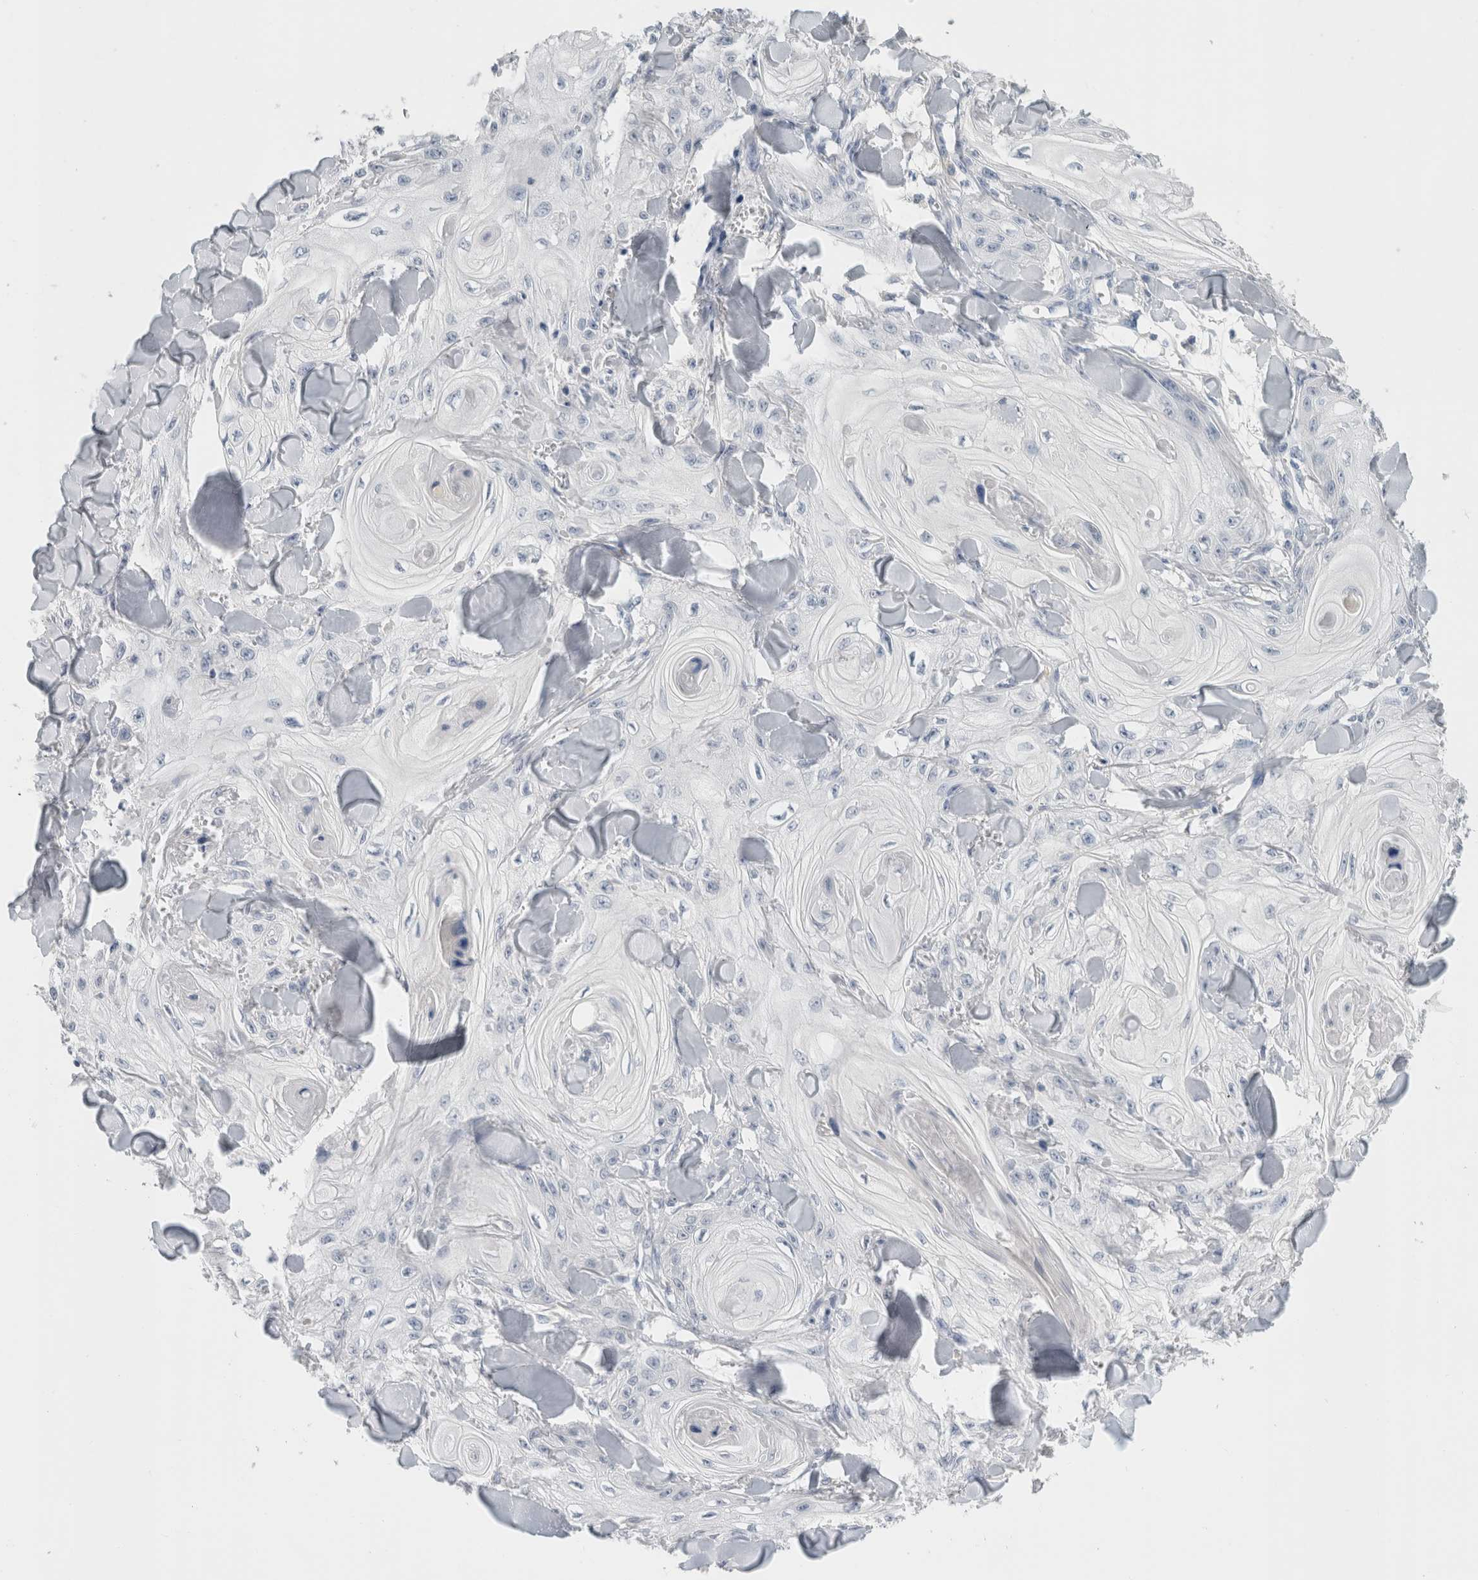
{"staining": {"intensity": "negative", "quantity": "none", "location": "none"}, "tissue": "skin cancer", "cell_type": "Tumor cells", "image_type": "cancer", "snomed": [{"axis": "morphology", "description": "Squamous cell carcinoma, NOS"}, {"axis": "topography", "description": "Skin"}], "caption": "Skin squamous cell carcinoma was stained to show a protein in brown. There is no significant expression in tumor cells.", "gene": "BCAN", "patient": {"sex": "male", "age": 74}}